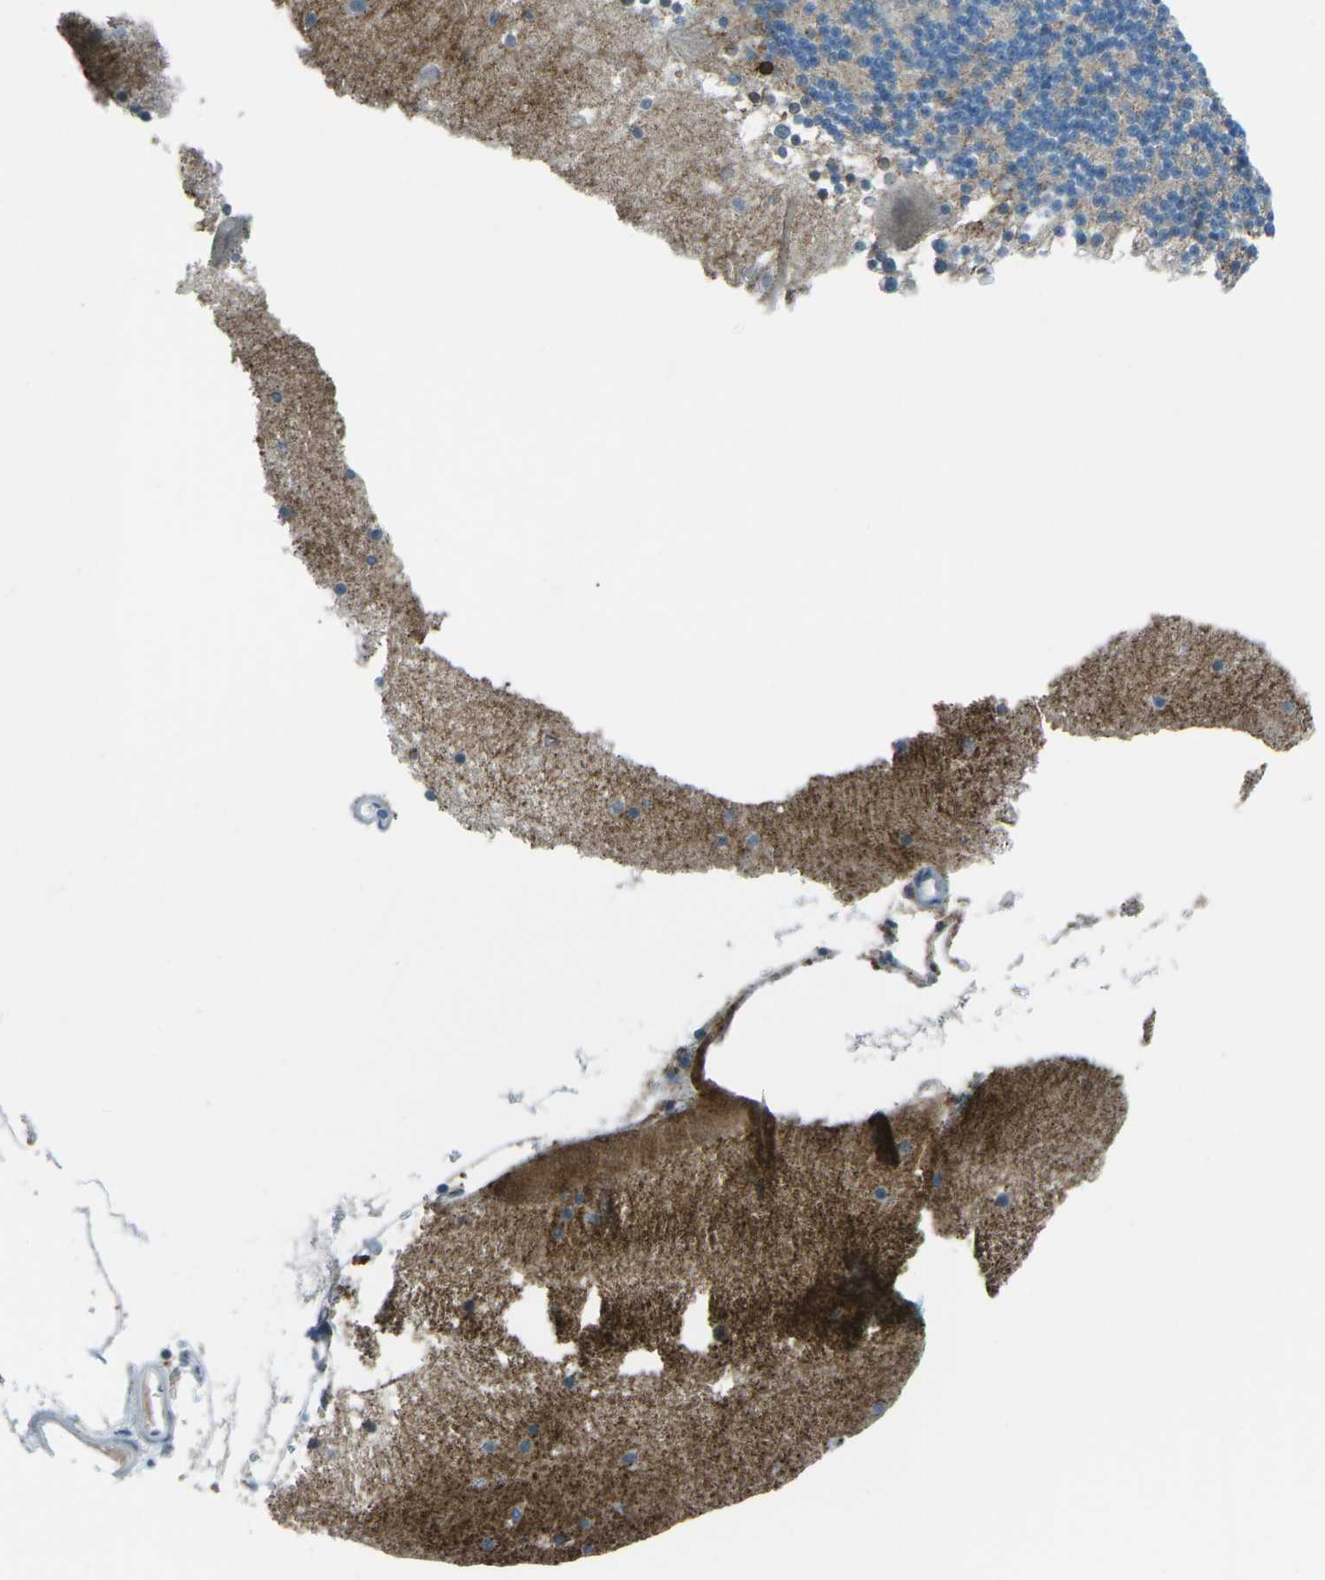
{"staining": {"intensity": "moderate", "quantity": "<25%", "location": "cytoplasmic/membranous"}, "tissue": "cerebellum", "cell_type": "Cells in granular layer", "image_type": "normal", "snomed": [{"axis": "morphology", "description": "Normal tissue, NOS"}, {"axis": "topography", "description": "Cerebellum"}], "caption": "Protein staining of normal cerebellum shows moderate cytoplasmic/membranous expression in about <25% of cells in granular layer.", "gene": "PRKCA", "patient": {"sex": "male", "age": 45}}